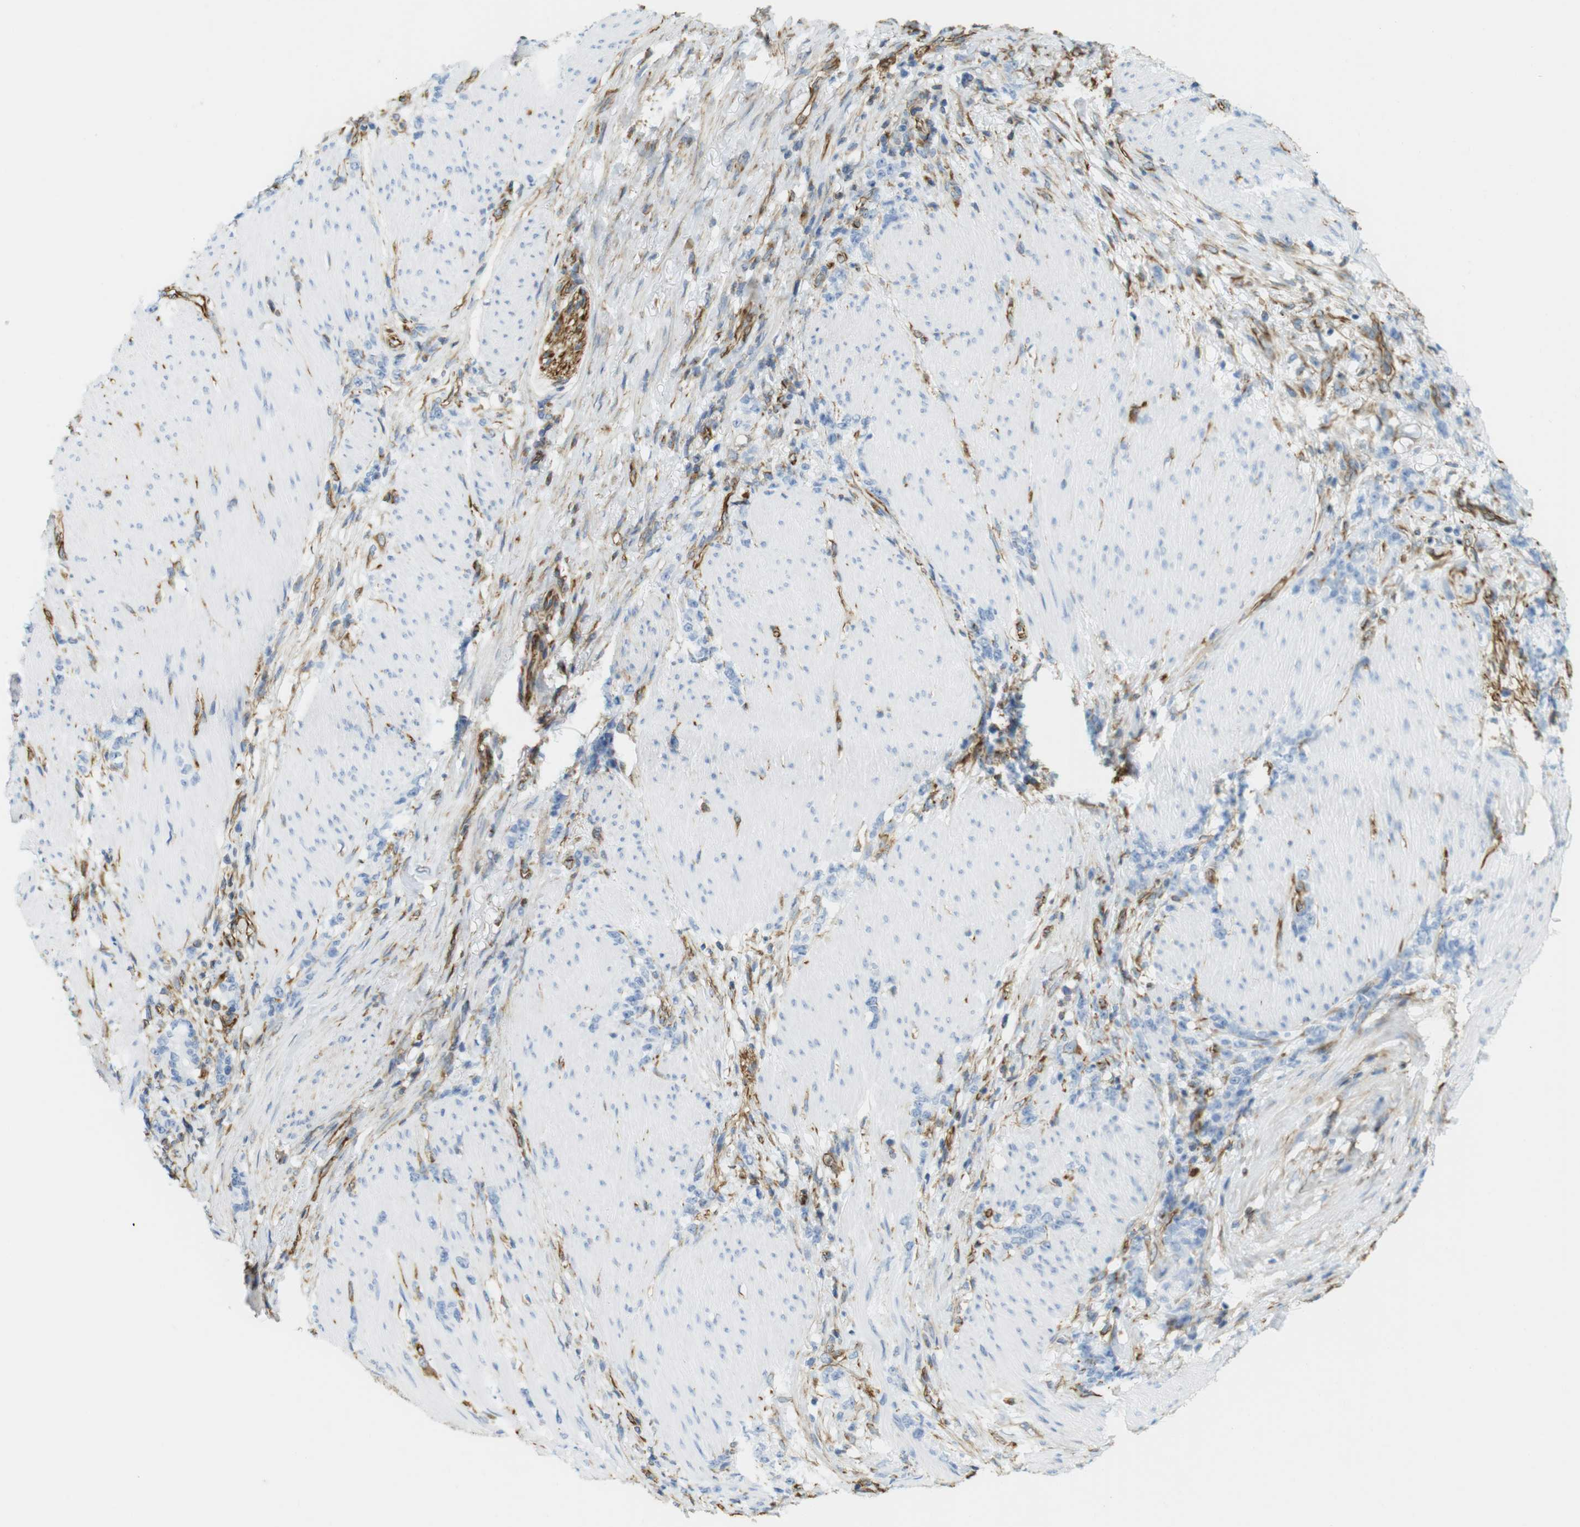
{"staining": {"intensity": "negative", "quantity": "none", "location": "none"}, "tissue": "stomach cancer", "cell_type": "Tumor cells", "image_type": "cancer", "snomed": [{"axis": "morphology", "description": "Adenocarcinoma, NOS"}, {"axis": "topography", "description": "Stomach, lower"}], "caption": "This is an immunohistochemistry (IHC) histopathology image of adenocarcinoma (stomach). There is no staining in tumor cells.", "gene": "MS4A10", "patient": {"sex": "male", "age": 88}}